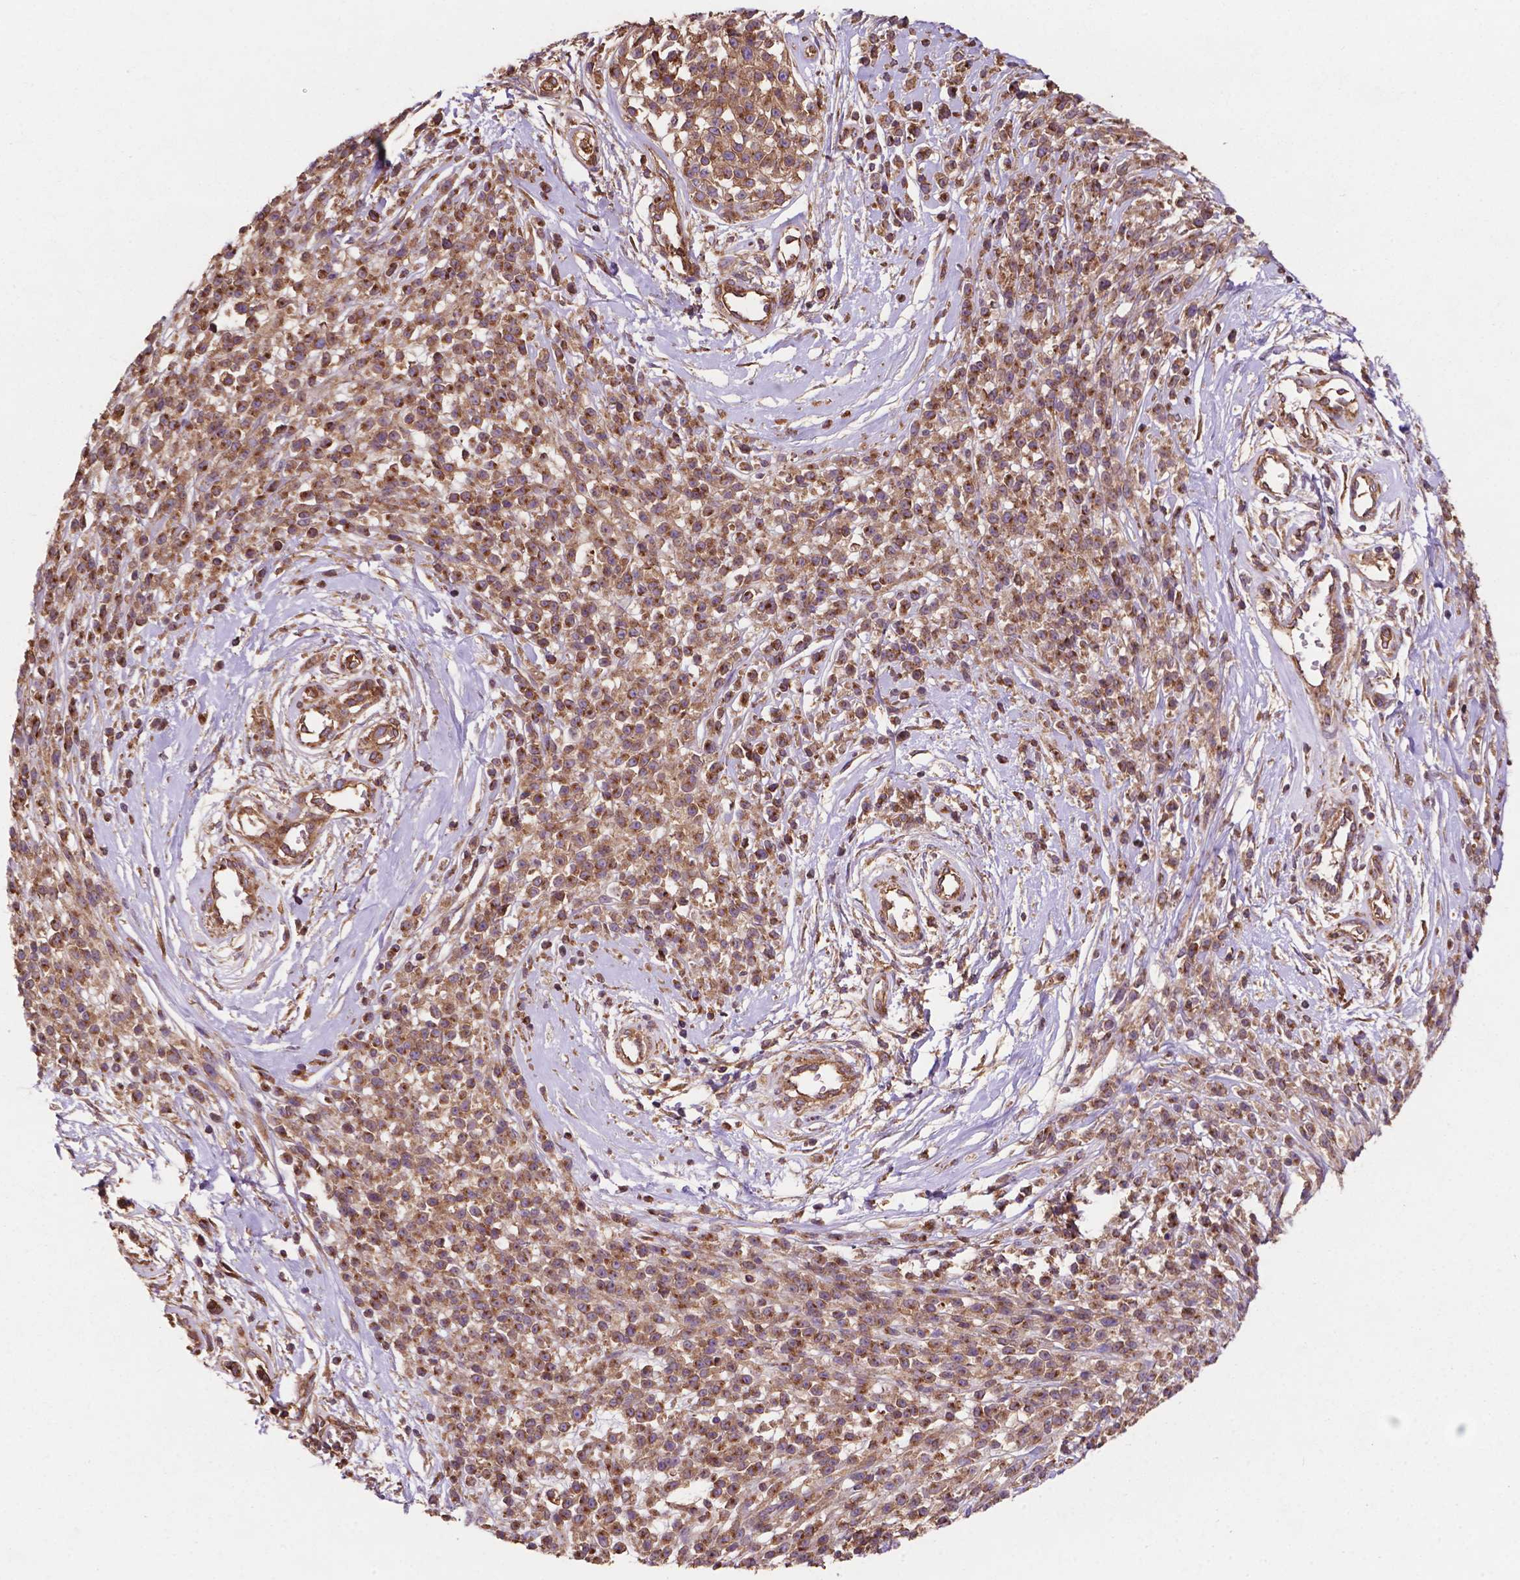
{"staining": {"intensity": "moderate", "quantity": ">75%", "location": "cytoplasmic/membranous"}, "tissue": "melanoma", "cell_type": "Tumor cells", "image_type": "cancer", "snomed": [{"axis": "morphology", "description": "Malignant melanoma, NOS"}, {"axis": "topography", "description": "Skin"}, {"axis": "topography", "description": "Skin of trunk"}], "caption": "High-magnification brightfield microscopy of malignant melanoma stained with DAB (3,3'-diaminobenzidine) (brown) and counterstained with hematoxylin (blue). tumor cells exhibit moderate cytoplasmic/membranous expression is identified in about>75% of cells. (Stains: DAB (3,3'-diaminobenzidine) in brown, nuclei in blue, Microscopy: brightfield microscopy at high magnification).", "gene": "CCDC71L", "patient": {"sex": "male", "age": 74}}